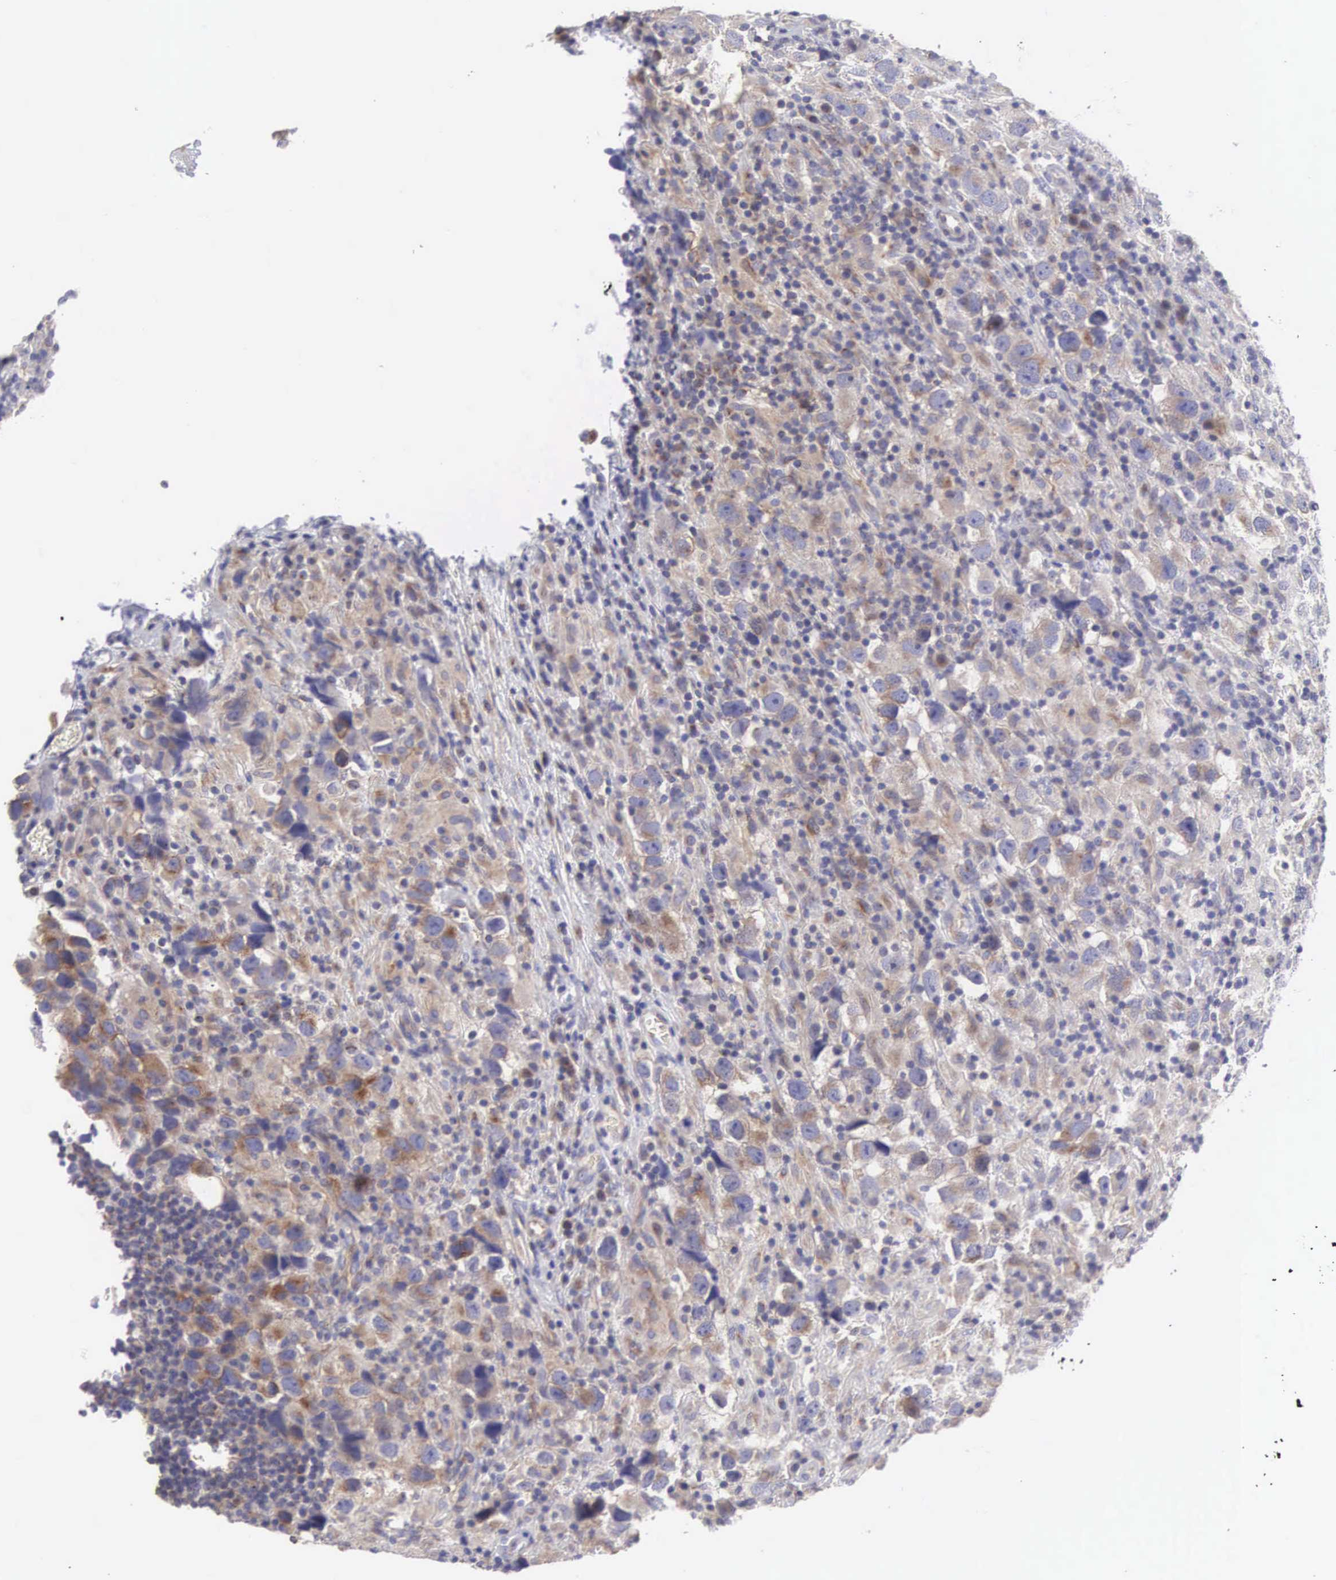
{"staining": {"intensity": "weak", "quantity": "<25%", "location": "cytoplasmic/membranous"}, "tissue": "testis cancer", "cell_type": "Tumor cells", "image_type": "cancer", "snomed": [{"axis": "morphology", "description": "Carcinoma, Embryonal, NOS"}, {"axis": "topography", "description": "Testis"}], "caption": "This is a image of immunohistochemistry (IHC) staining of testis embryonal carcinoma, which shows no positivity in tumor cells. (Brightfield microscopy of DAB IHC at high magnification).", "gene": "SLITRK4", "patient": {"sex": "male", "age": 21}}